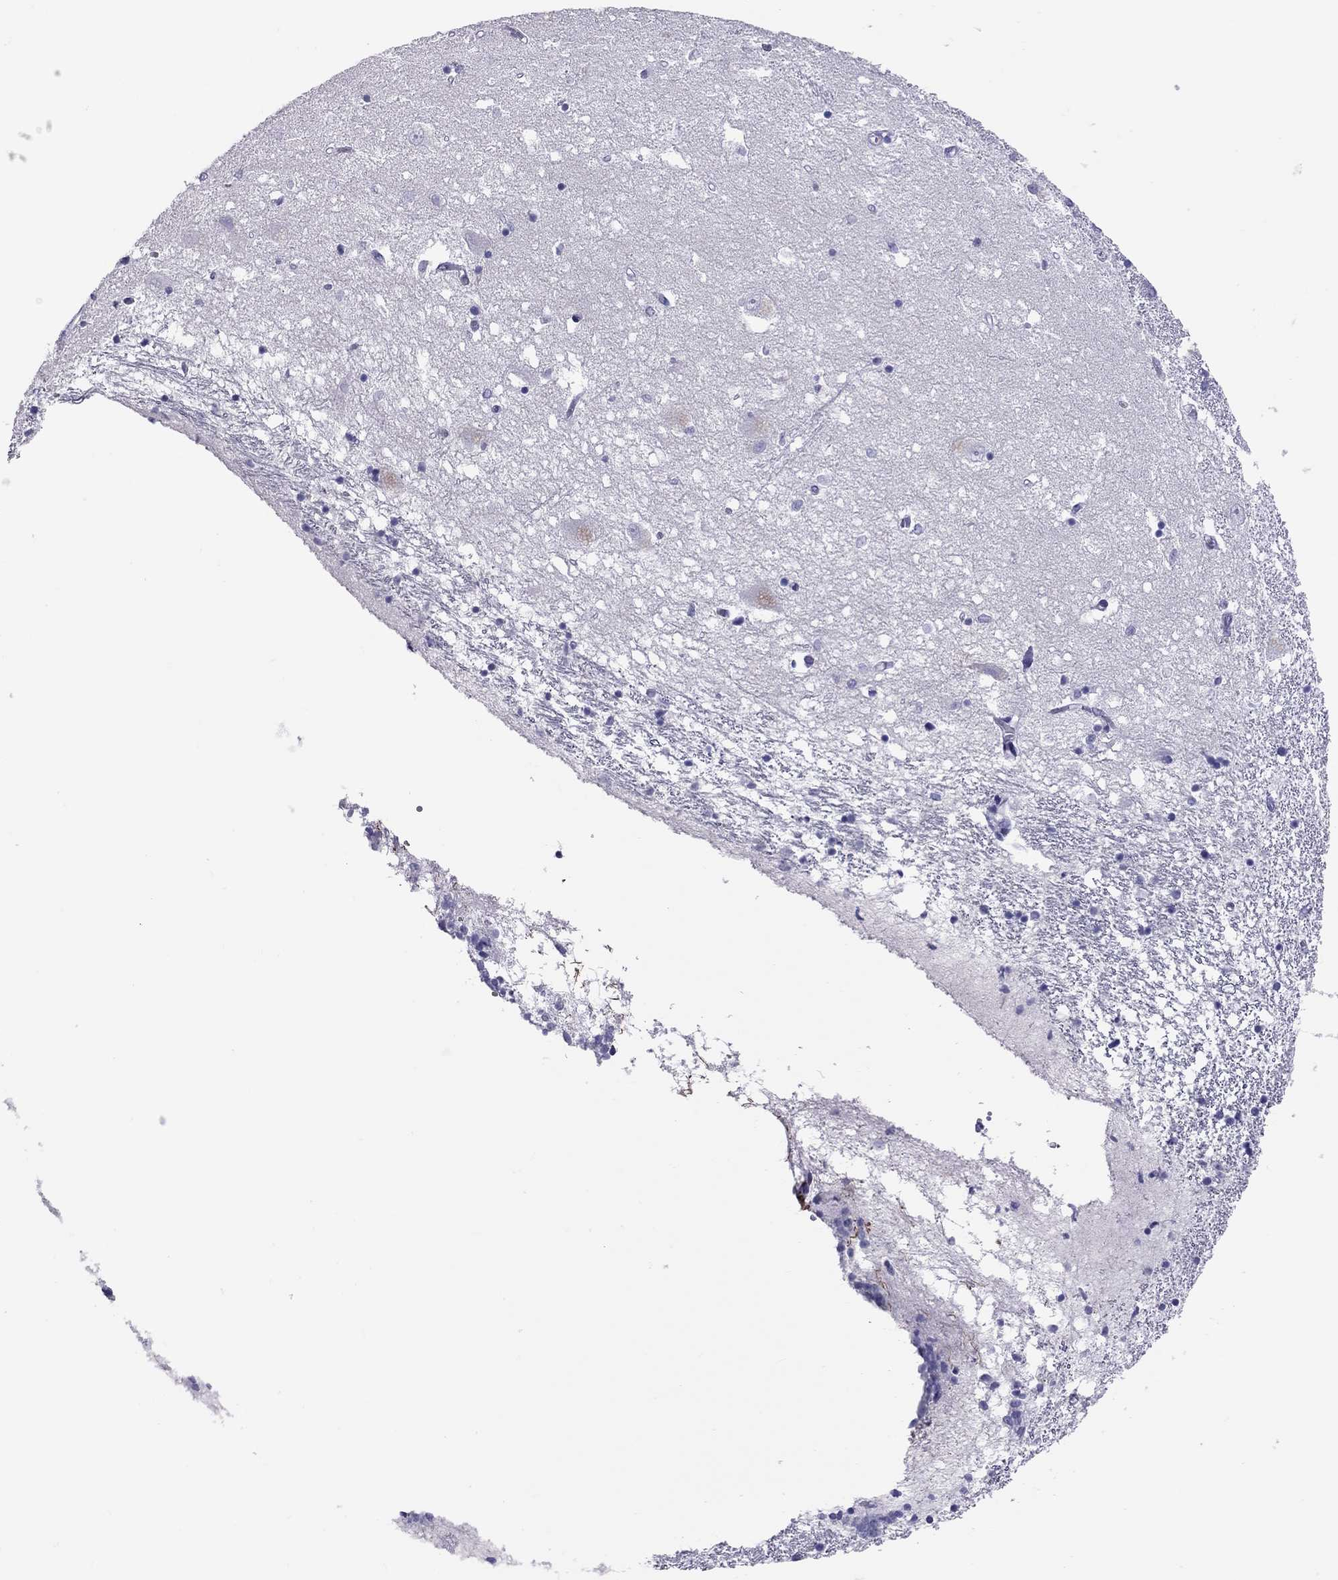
{"staining": {"intensity": "negative", "quantity": "none", "location": "none"}, "tissue": "caudate", "cell_type": "Glial cells", "image_type": "normal", "snomed": [{"axis": "morphology", "description": "Normal tissue, NOS"}, {"axis": "topography", "description": "Lateral ventricle wall"}], "caption": "A histopathology image of caudate stained for a protein demonstrates no brown staining in glial cells.", "gene": "STAG3", "patient": {"sex": "female", "age": 71}}